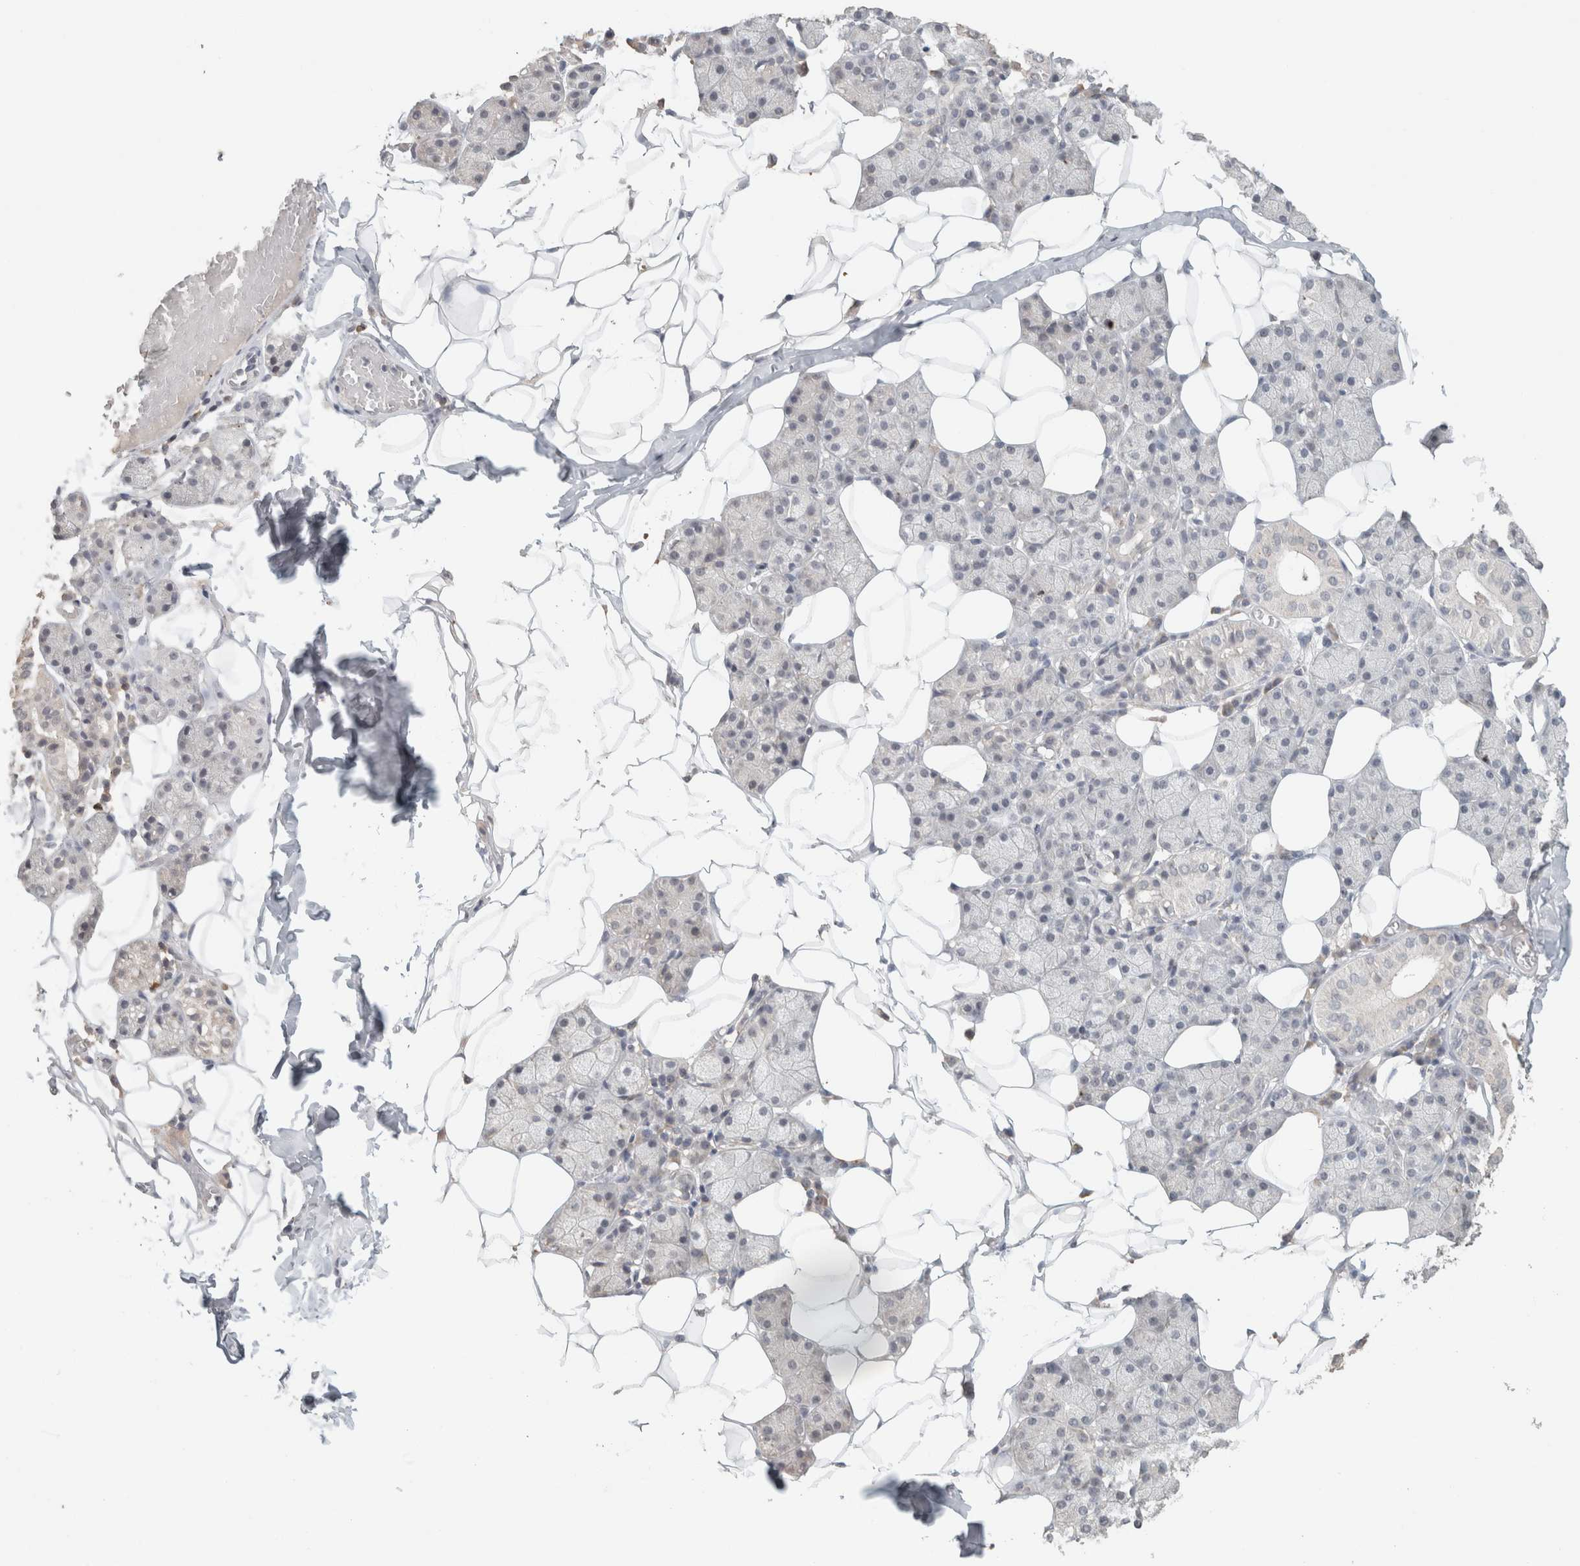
{"staining": {"intensity": "negative", "quantity": "none", "location": "none"}, "tissue": "salivary gland", "cell_type": "Glandular cells", "image_type": "normal", "snomed": [{"axis": "morphology", "description": "Normal tissue, NOS"}, {"axis": "topography", "description": "Salivary gland"}], "caption": "High power microscopy histopathology image of an immunohistochemistry (IHC) image of benign salivary gland, revealing no significant expression in glandular cells. (DAB (3,3'-diaminobenzidine) immunohistochemistry (IHC), high magnification).", "gene": "TRAT1", "patient": {"sex": "female", "age": 33}}